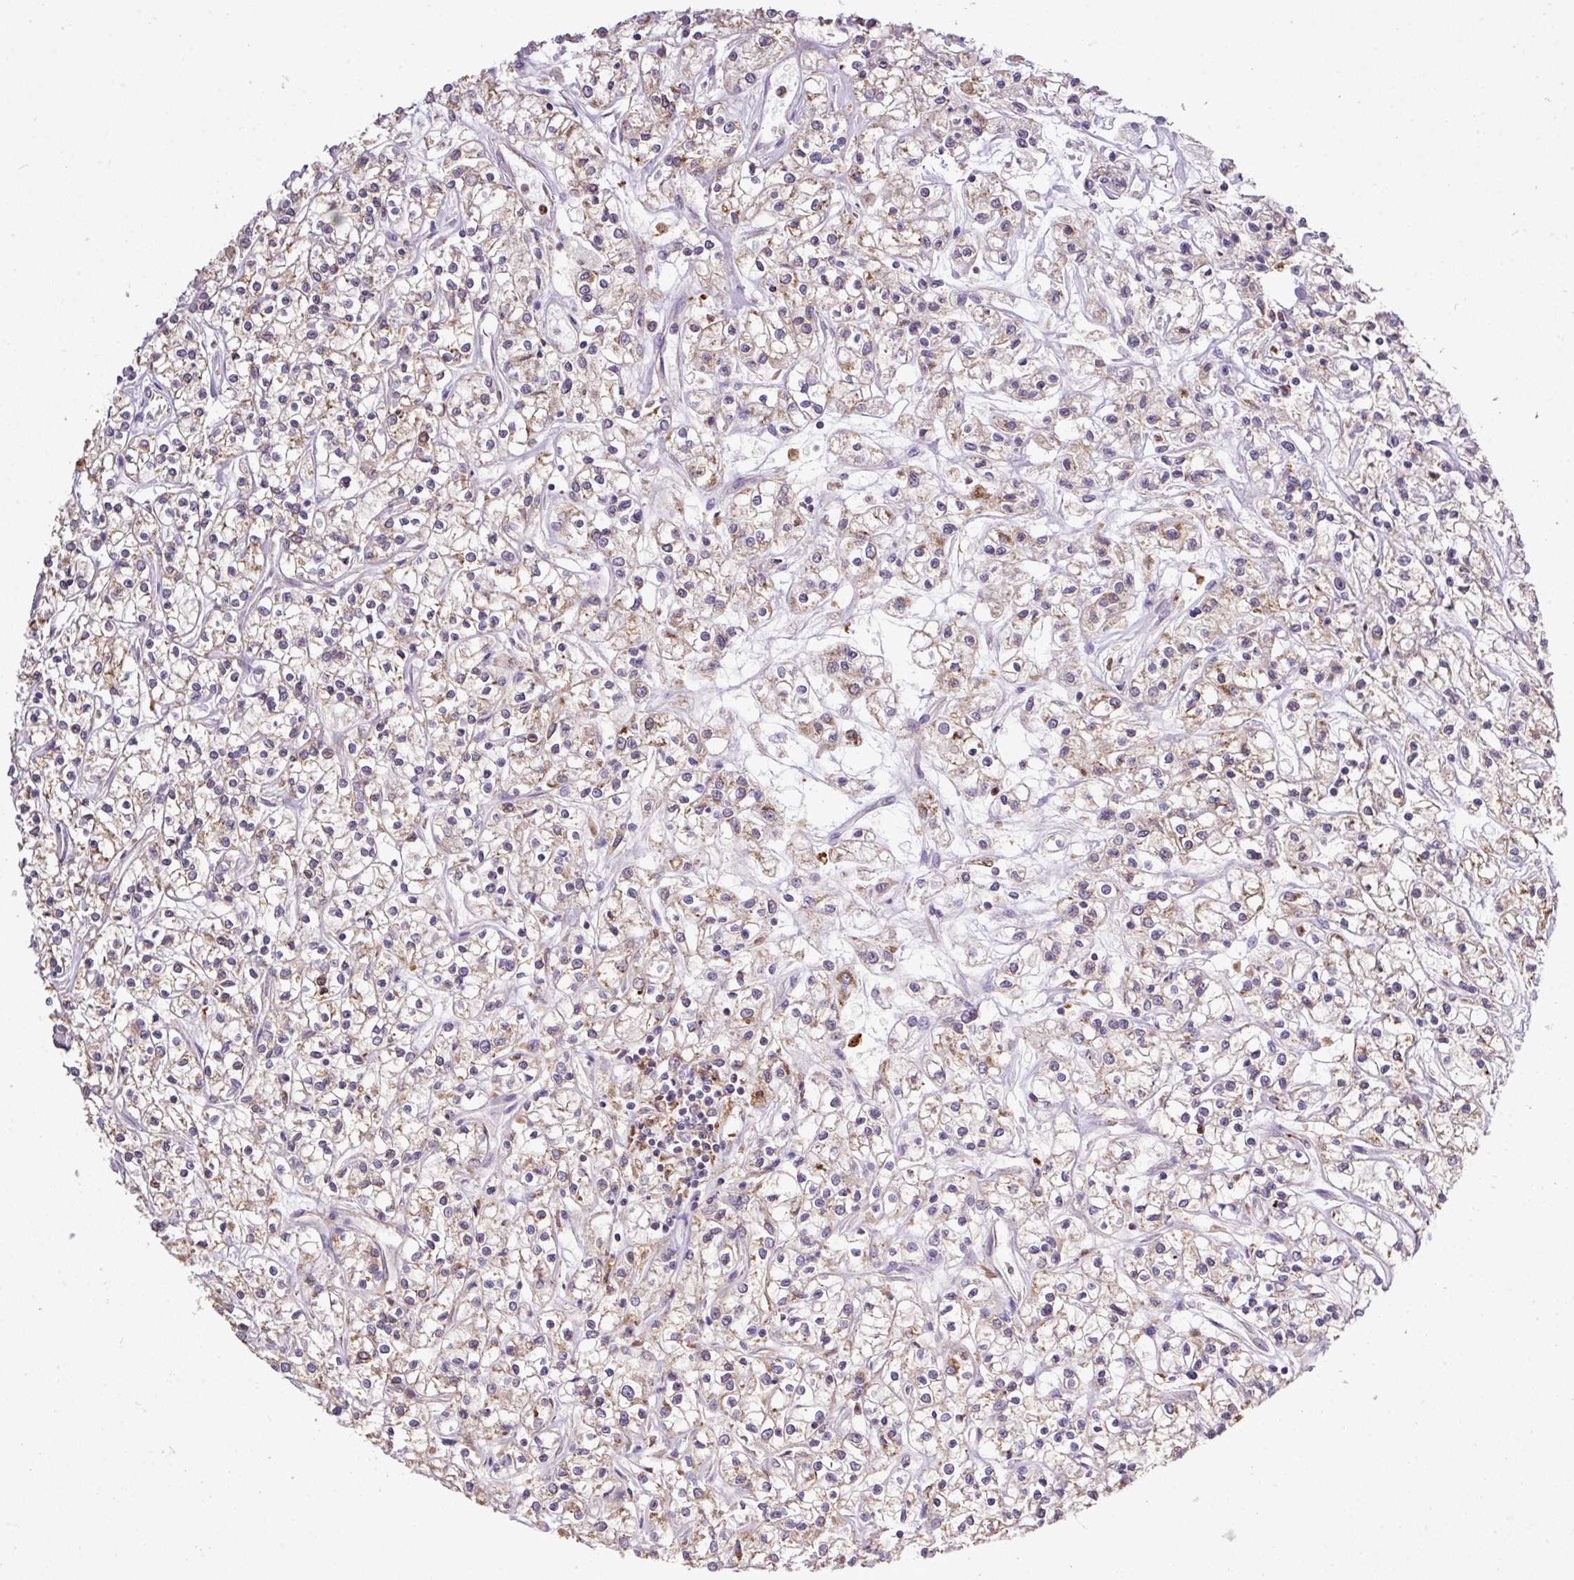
{"staining": {"intensity": "weak", "quantity": "25%-75%", "location": "cytoplasmic/membranous"}, "tissue": "renal cancer", "cell_type": "Tumor cells", "image_type": "cancer", "snomed": [{"axis": "morphology", "description": "Adenocarcinoma, NOS"}, {"axis": "topography", "description": "Kidney"}], "caption": "High-magnification brightfield microscopy of renal cancer (adenocarcinoma) stained with DAB (3,3'-diaminobenzidine) (brown) and counterstained with hematoxylin (blue). tumor cells exhibit weak cytoplasmic/membranous staining is present in approximately25%-75% of cells.", "gene": "SMCO4", "patient": {"sex": "female", "age": 59}}